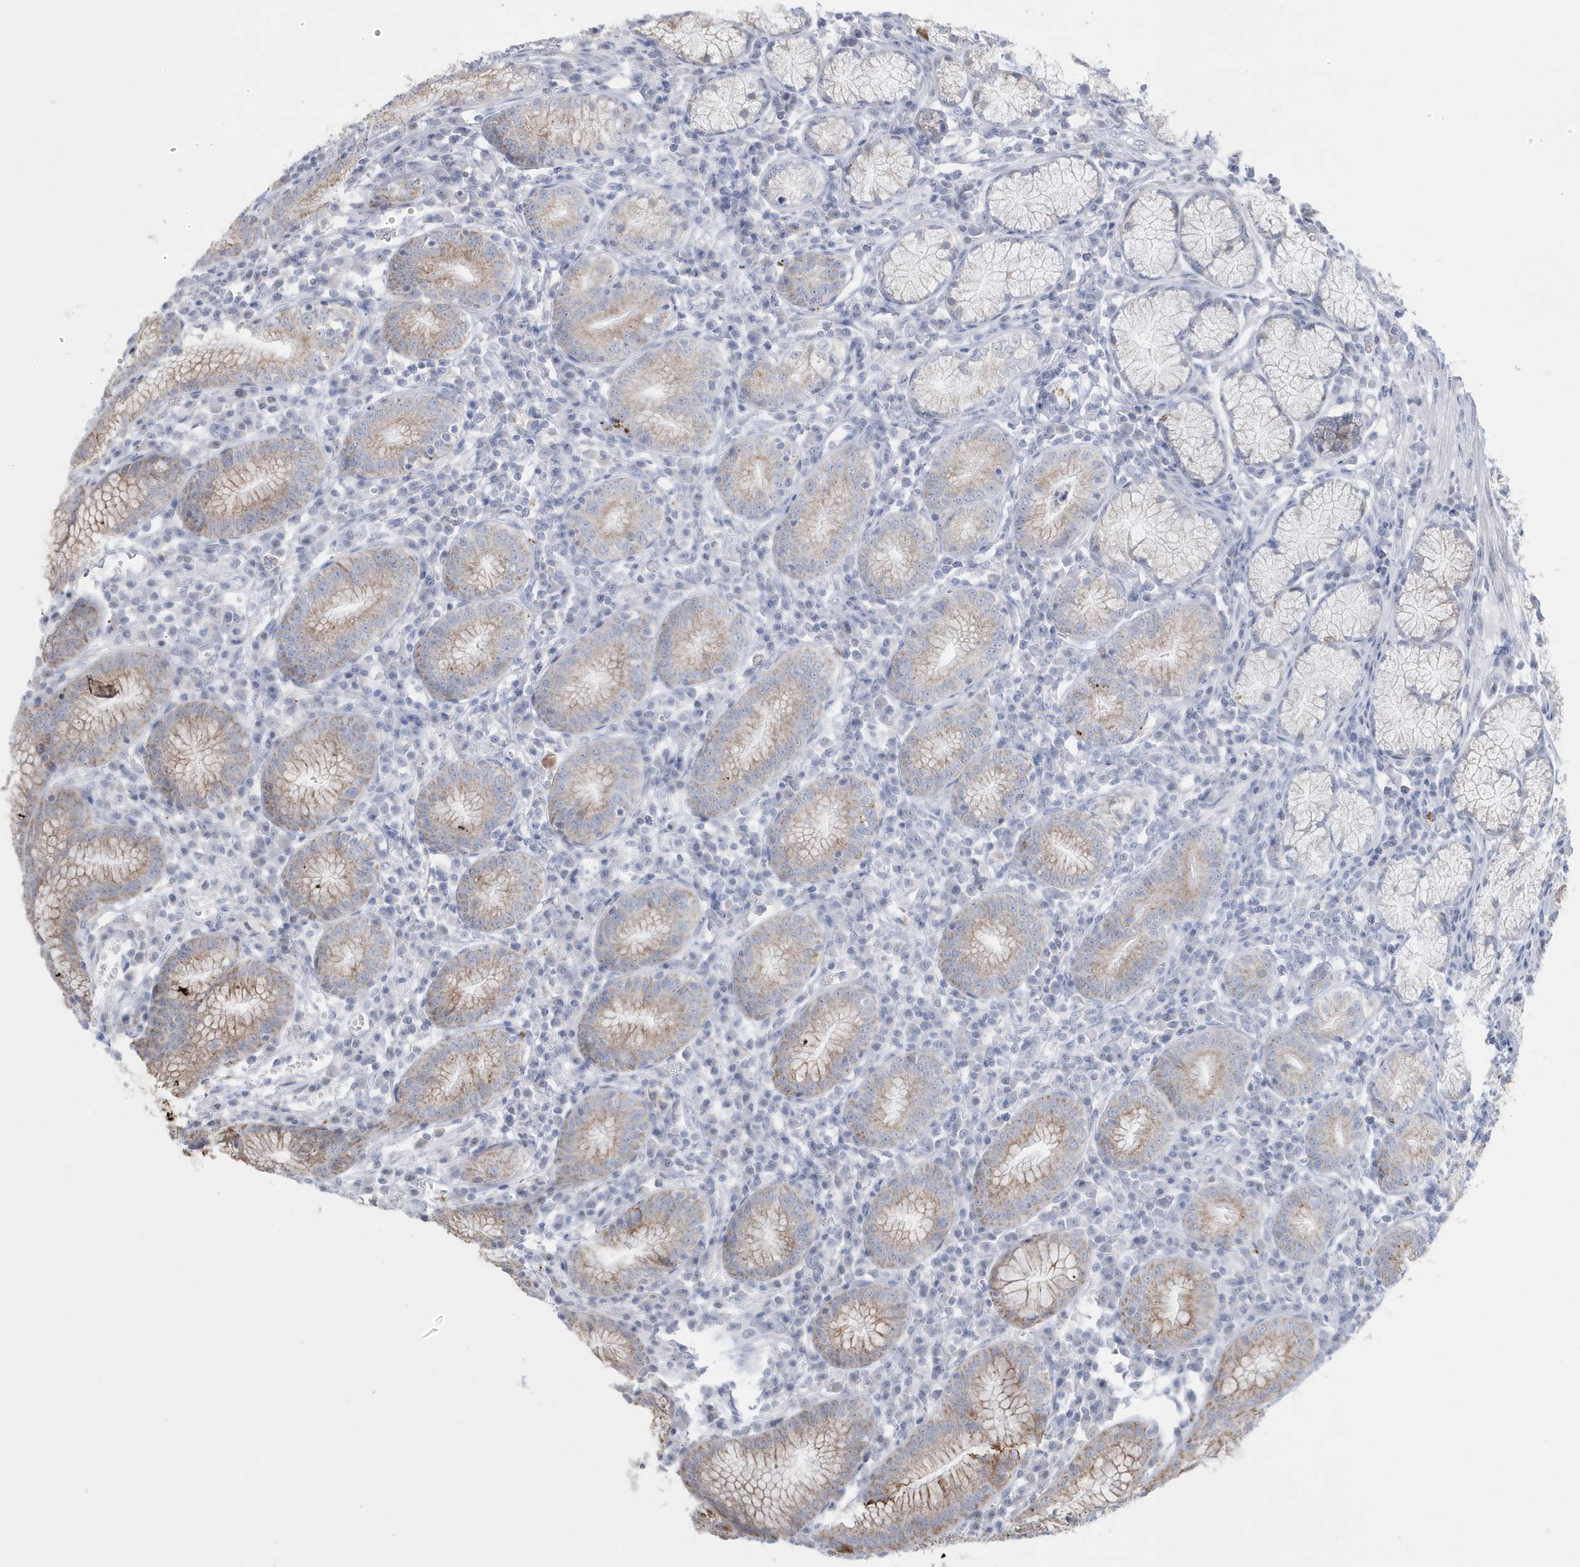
{"staining": {"intensity": "moderate", "quantity": "25%-75%", "location": "cytoplasmic/membranous"}, "tissue": "stomach", "cell_type": "Glandular cells", "image_type": "normal", "snomed": [{"axis": "morphology", "description": "Normal tissue, NOS"}, {"axis": "topography", "description": "Stomach"}], "caption": "This image exhibits normal stomach stained with IHC to label a protein in brown. The cytoplasmic/membranous of glandular cells show moderate positivity for the protein. Nuclei are counter-stained blue.", "gene": "FNDC1", "patient": {"sex": "male", "age": 55}}